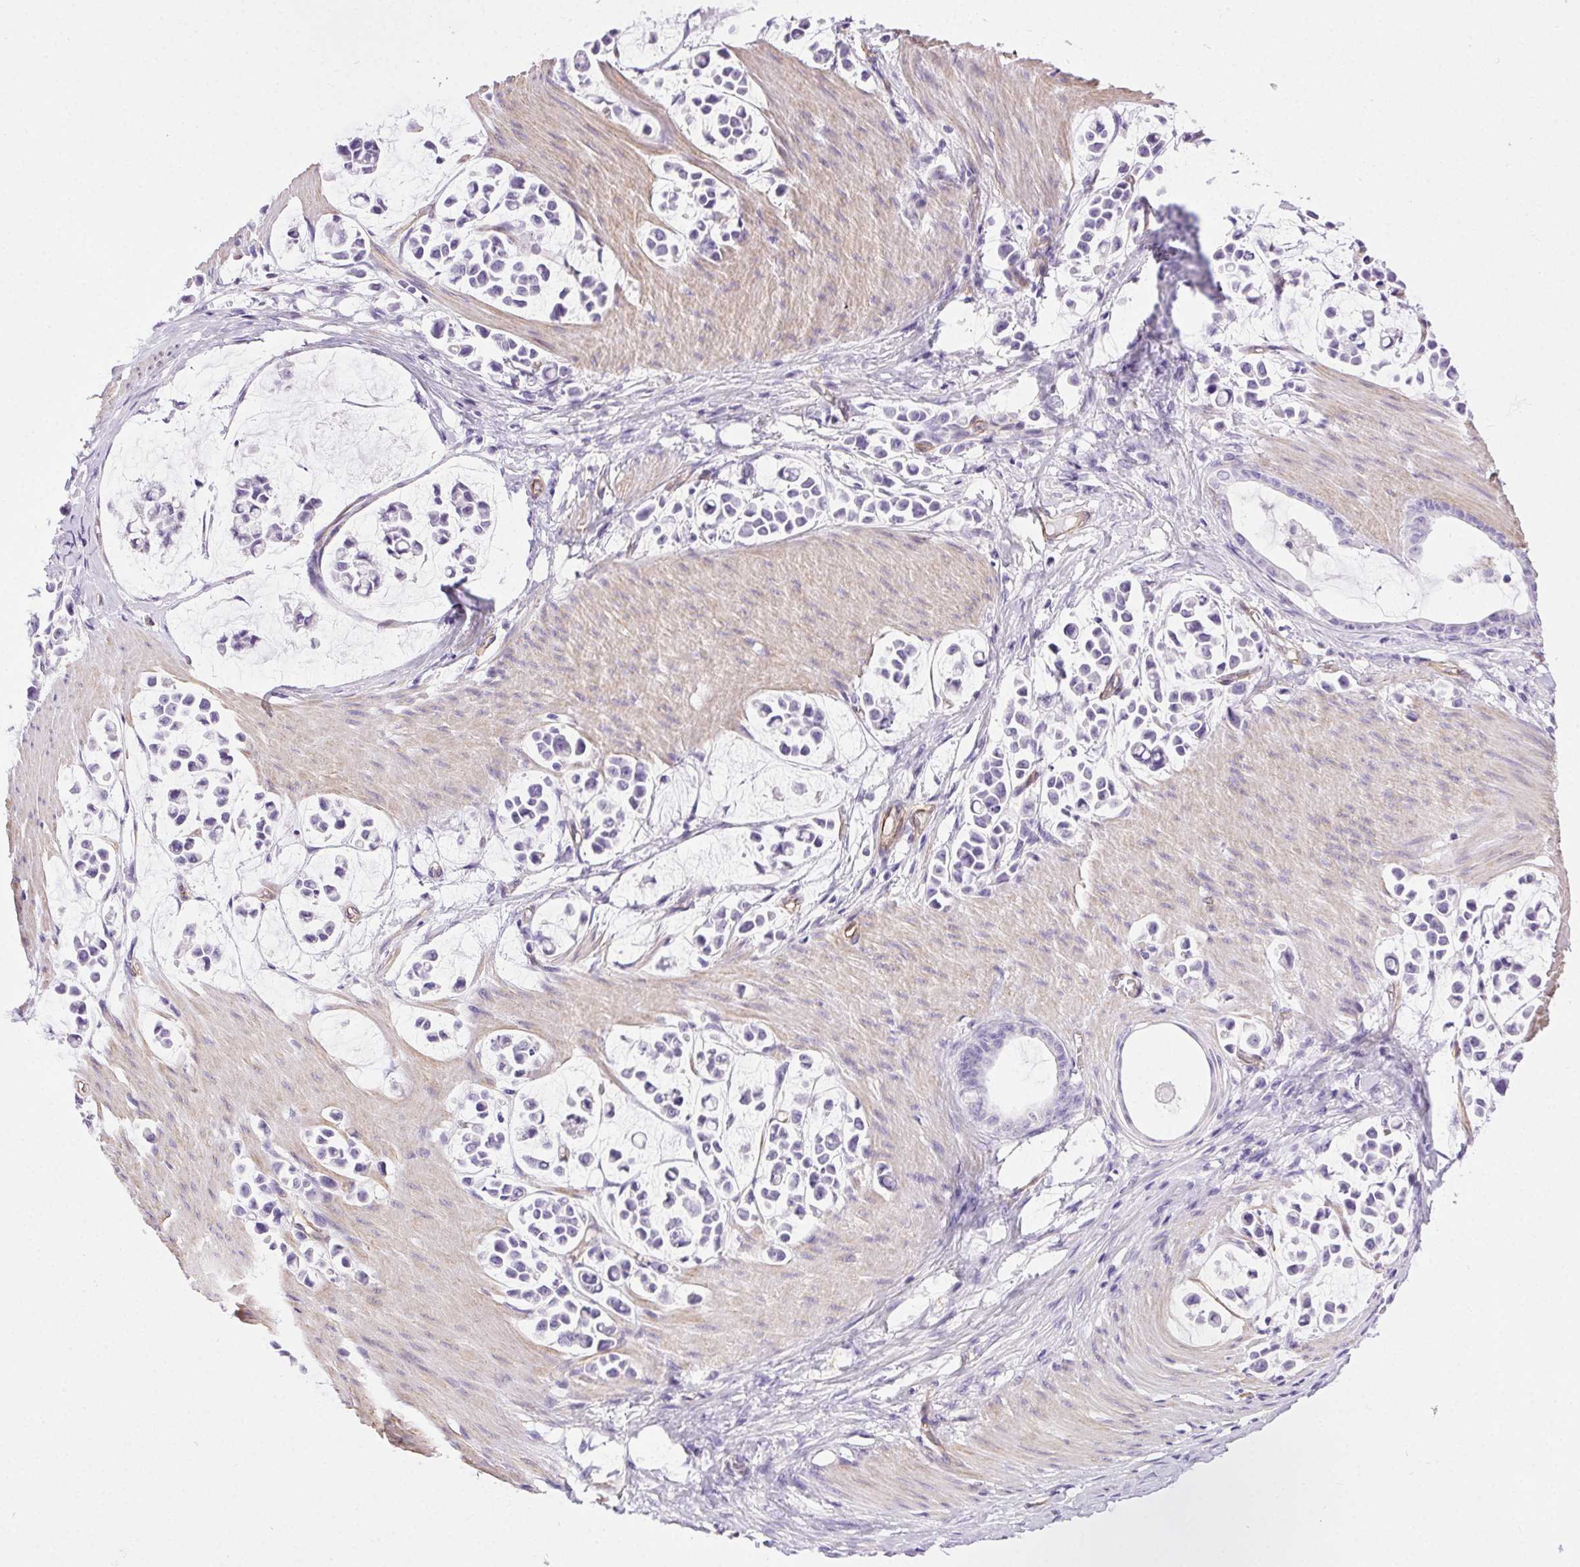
{"staining": {"intensity": "negative", "quantity": "none", "location": "none"}, "tissue": "stomach cancer", "cell_type": "Tumor cells", "image_type": "cancer", "snomed": [{"axis": "morphology", "description": "Adenocarcinoma, NOS"}, {"axis": "topography", "description": "Stomach"}], "caption": "Micrograph shows no significant protein positivity in tumor cells of stomach adenocarcinoma.", "gene": "SHCBP1L", "patient": {"sex": "male", "age": 82}}